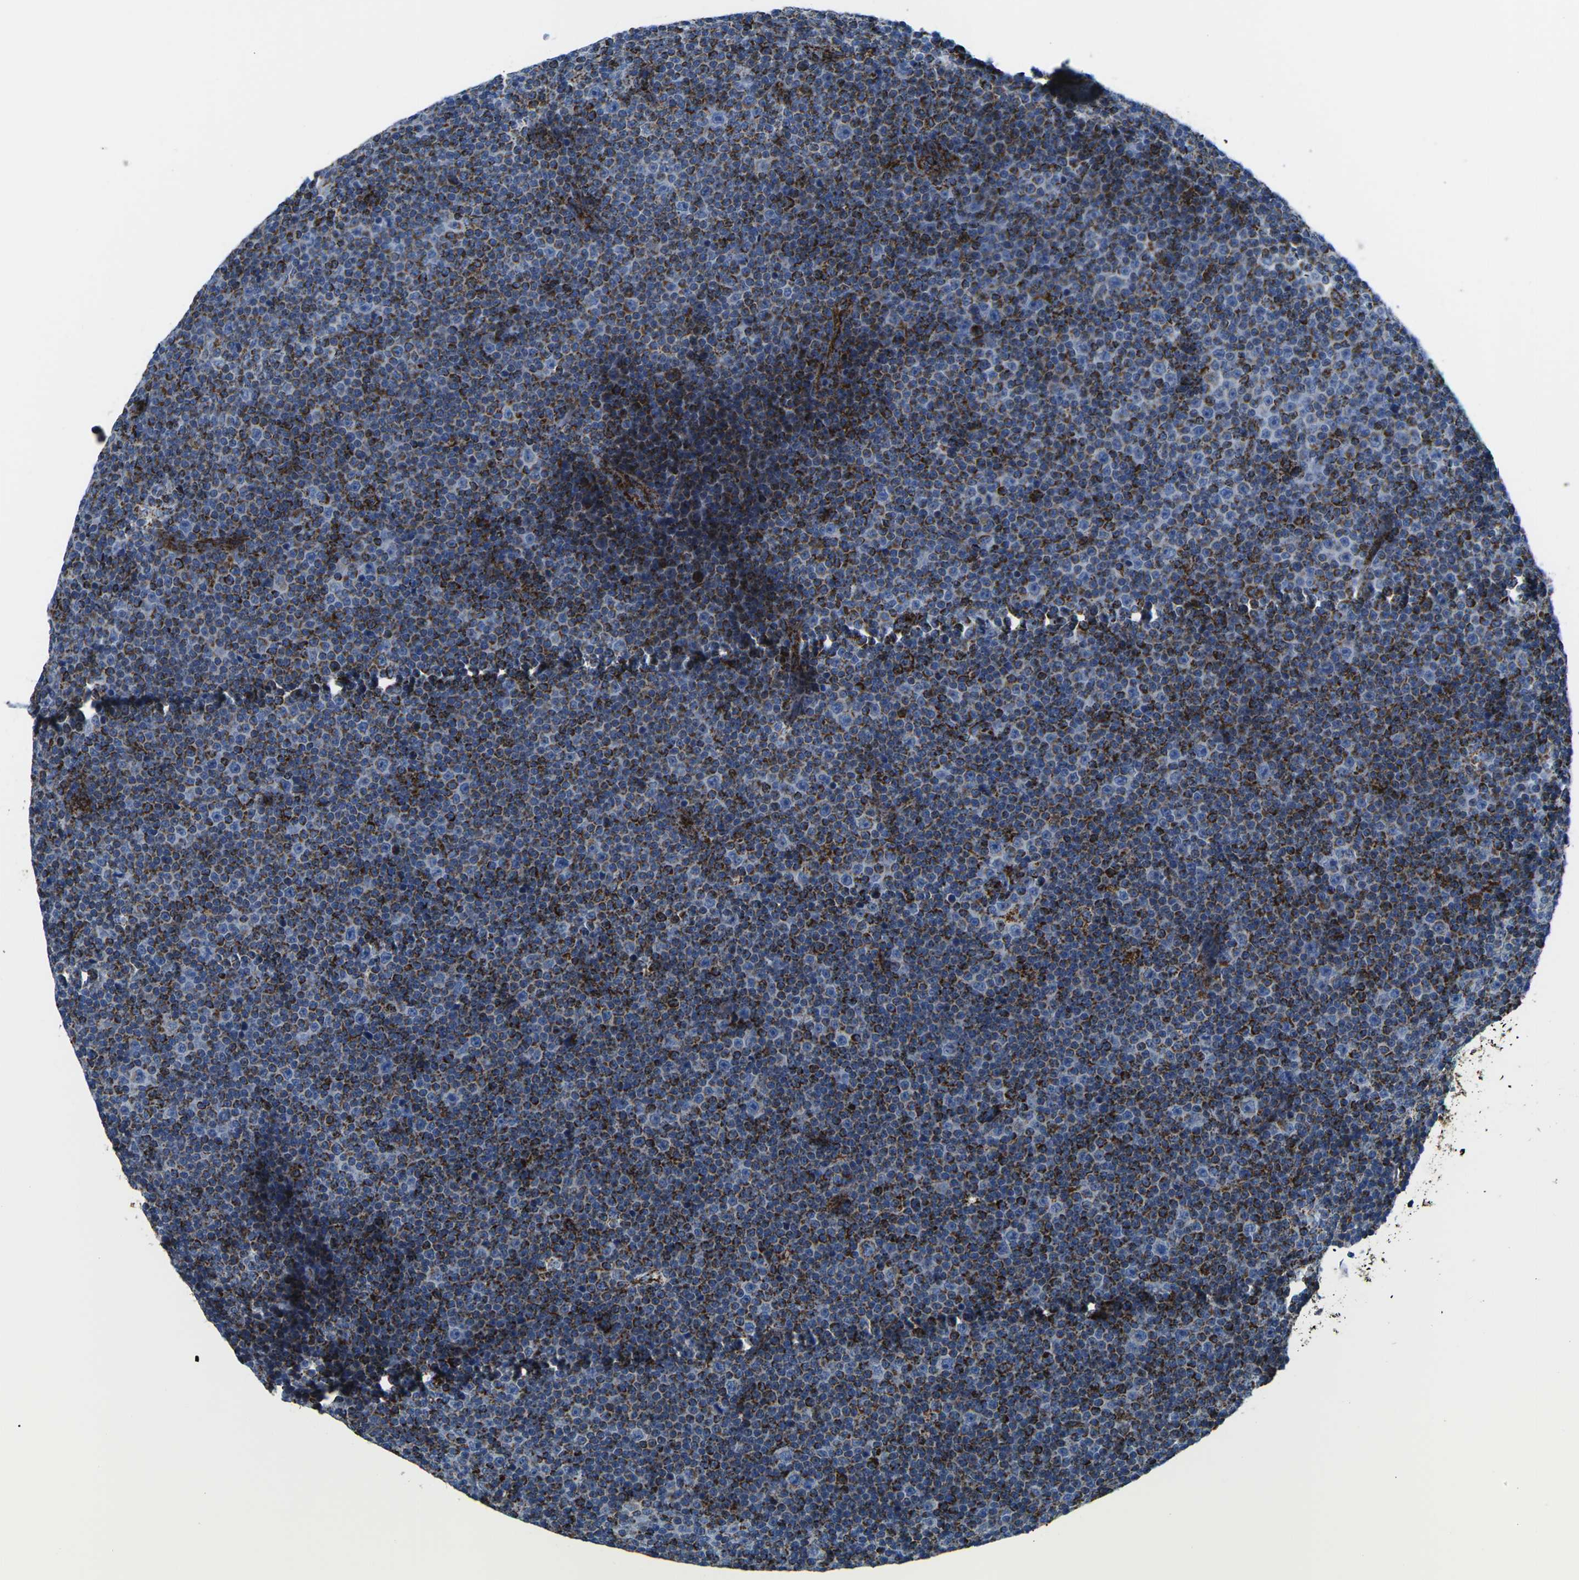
{"staining": {"intensity": "strong", "quantity": "25%-75%", "location": "cytoplasmic/membranous"}, "tissue": "lymphoma", "cell_type": "Tumor cells", "image_type": "cancer", "snomed": [{"axis": "morphology", "description": "Malignant lymphoma, non-Hodgkin's type, Low grade"}, {"axis": "topography", "description": "Lymph node"}], "caption": "Protein analysis of low-grade malignant lymphoma, non-Hodgkin's type tissue demonstrates strong cytoplasmic/membranous staining in approximately 25%-75% of tumor cells.", "gene": "MT-CO2", "patient": {"sex": "female", "age": 67}}